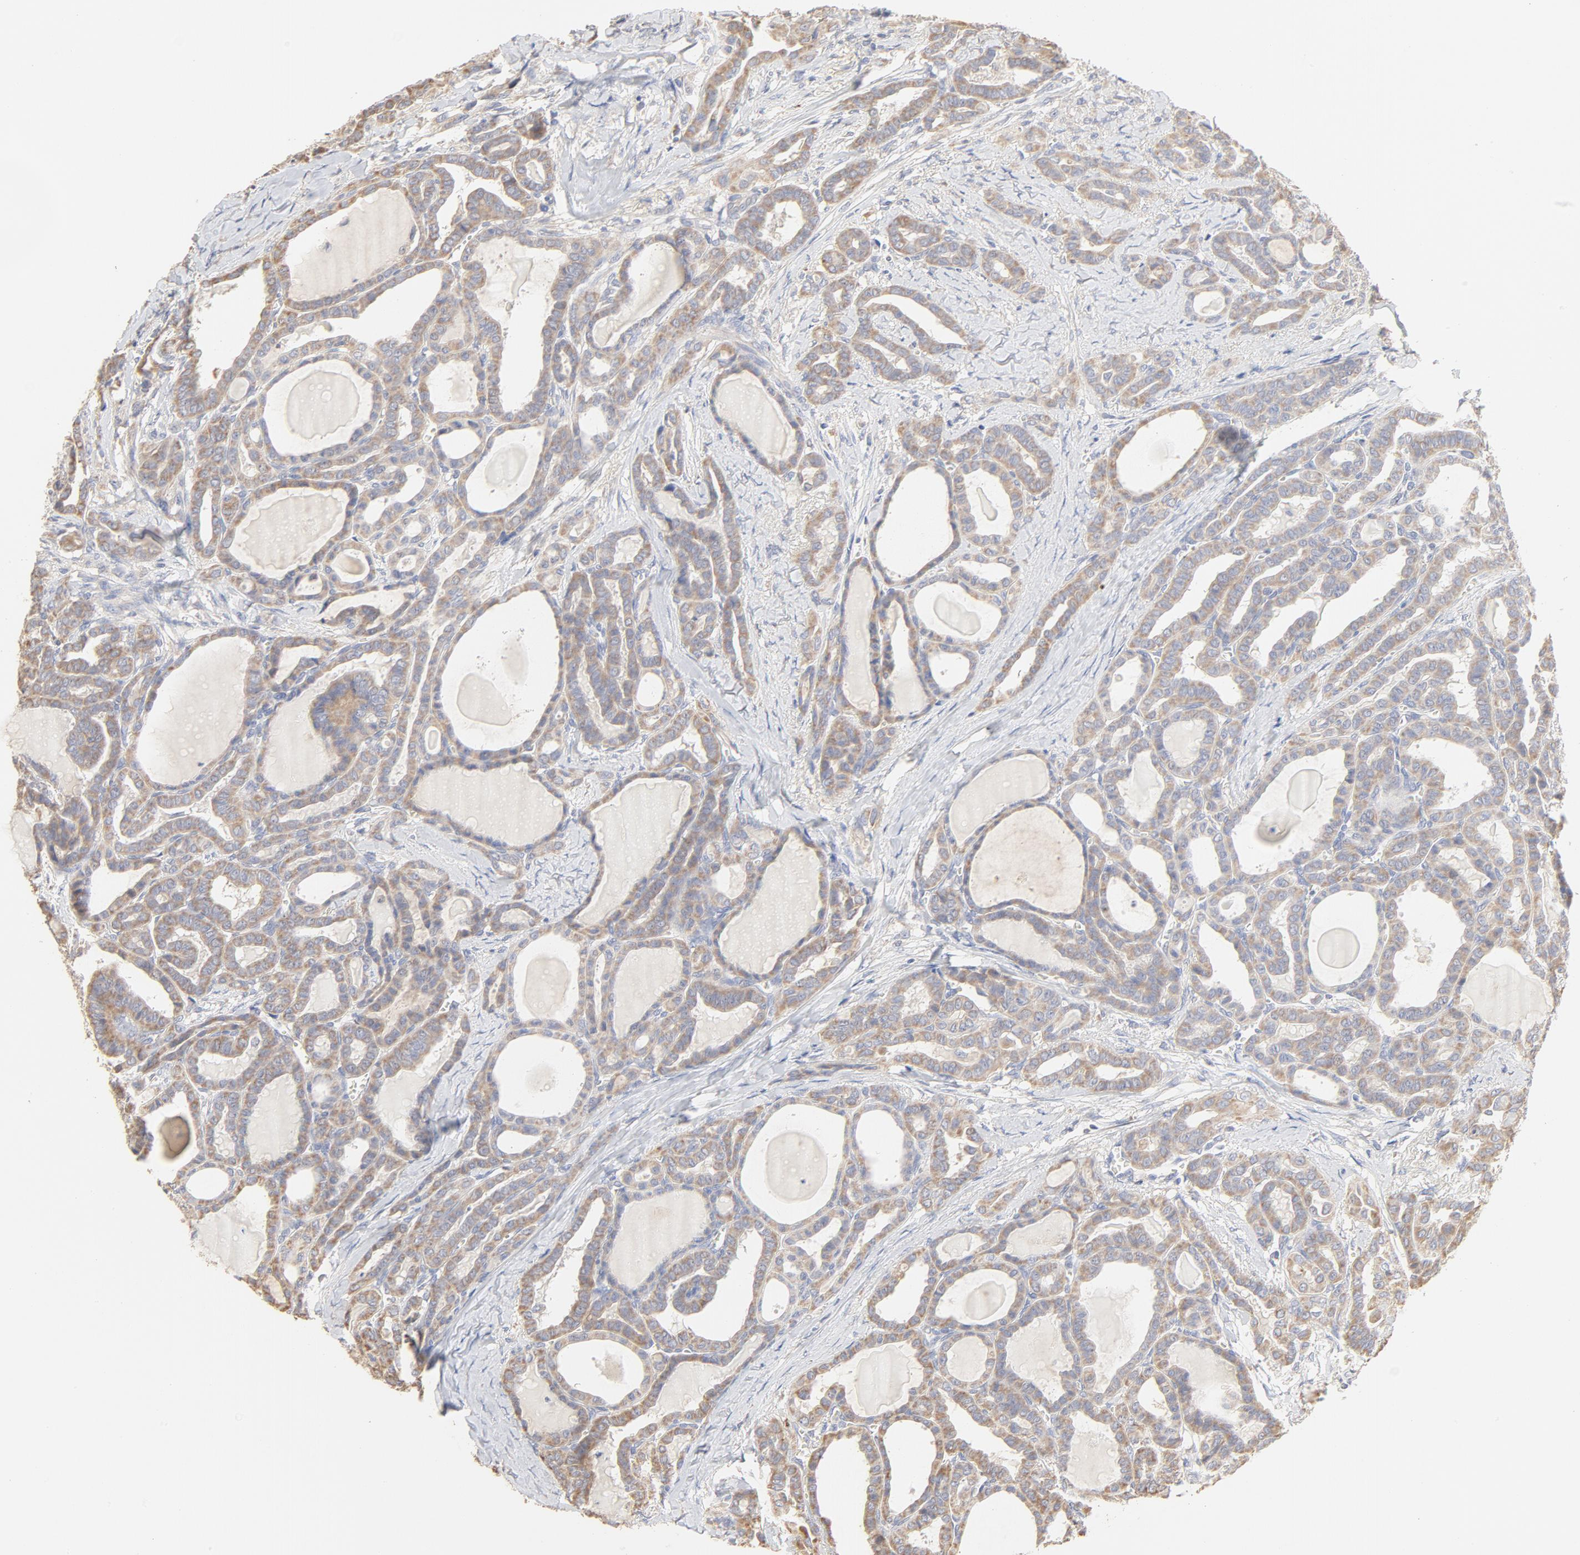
{"staining": {"intensity": "negative", "quantity": "none", "location": "none"}, "tissue": "thyroid cancer", "cell_type": "Tumor cells", "image_type": "cancer", "snomed": [{"axis": "morphology", "description": "Carcinoma, NOS"}, {"axis": "topography", "description": "Thyroid gland"}], "caption": "A histopathology image of human carcinoma (thyroid) is negative for staining in tumor cells.", "gene": "FCGBP", "patient": {"sex": "female", "age": 91}}